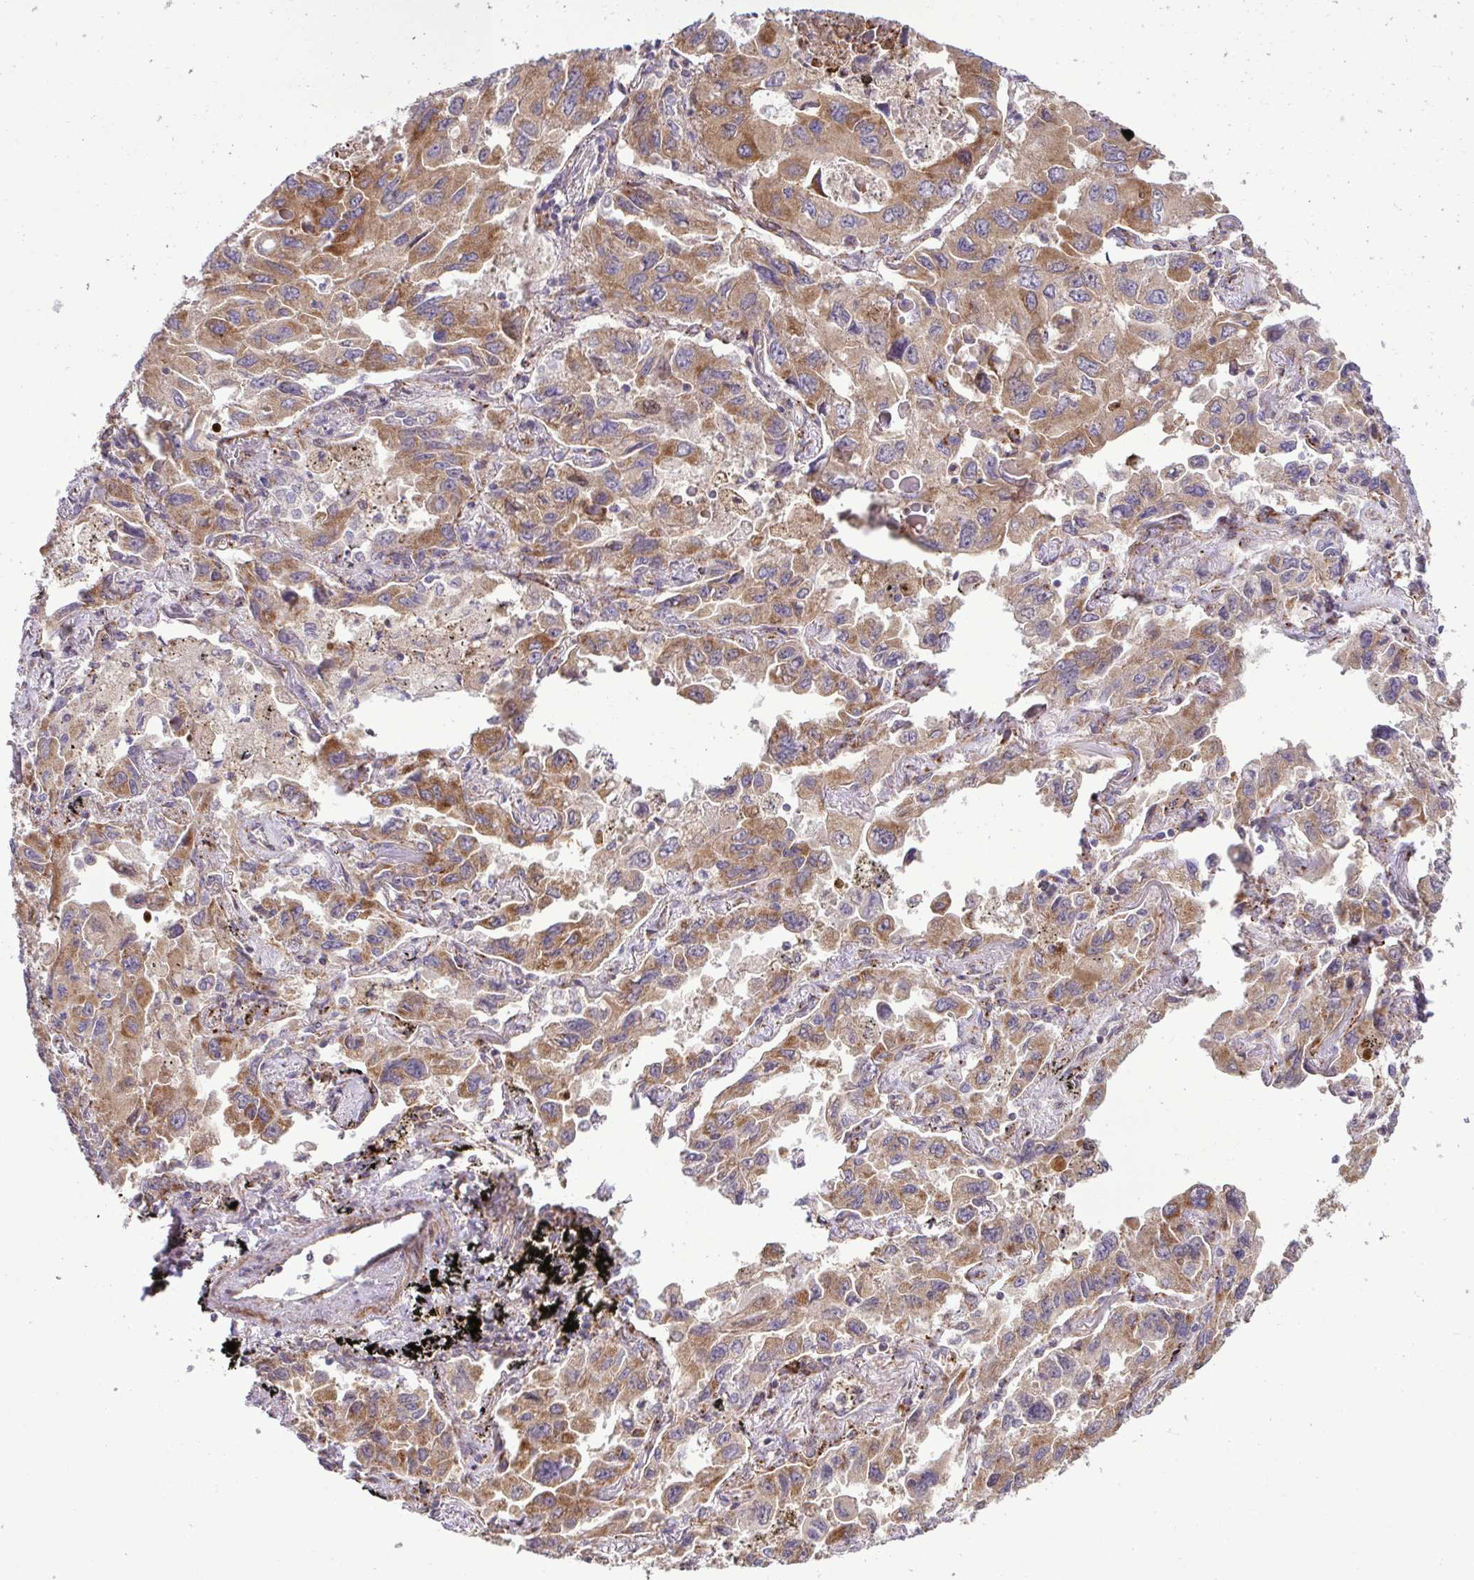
{"staining": {"intensity": "moderate", "quantity": ">75%", "location": "cytoplasmic/membranous"}, "tissue": "lung cancer", "cell_type": "Tumor cells", "image_type": "cancer", "snomed": [{"axis": "morphology", "description": "Adenocarcinoma, NOS"}, {"axis": "topography", "description": "Lung"}], "caption": "IHC histopathology image of human adenocarcinoma (lung) stained for a protein (brown), which demonstrates medium levels of moderate cytoplasmic/membranous positivity in approximately >75% of tumor cells.", "gene": "LIMS1", "patient": {"sex": "male", "age": 64}}